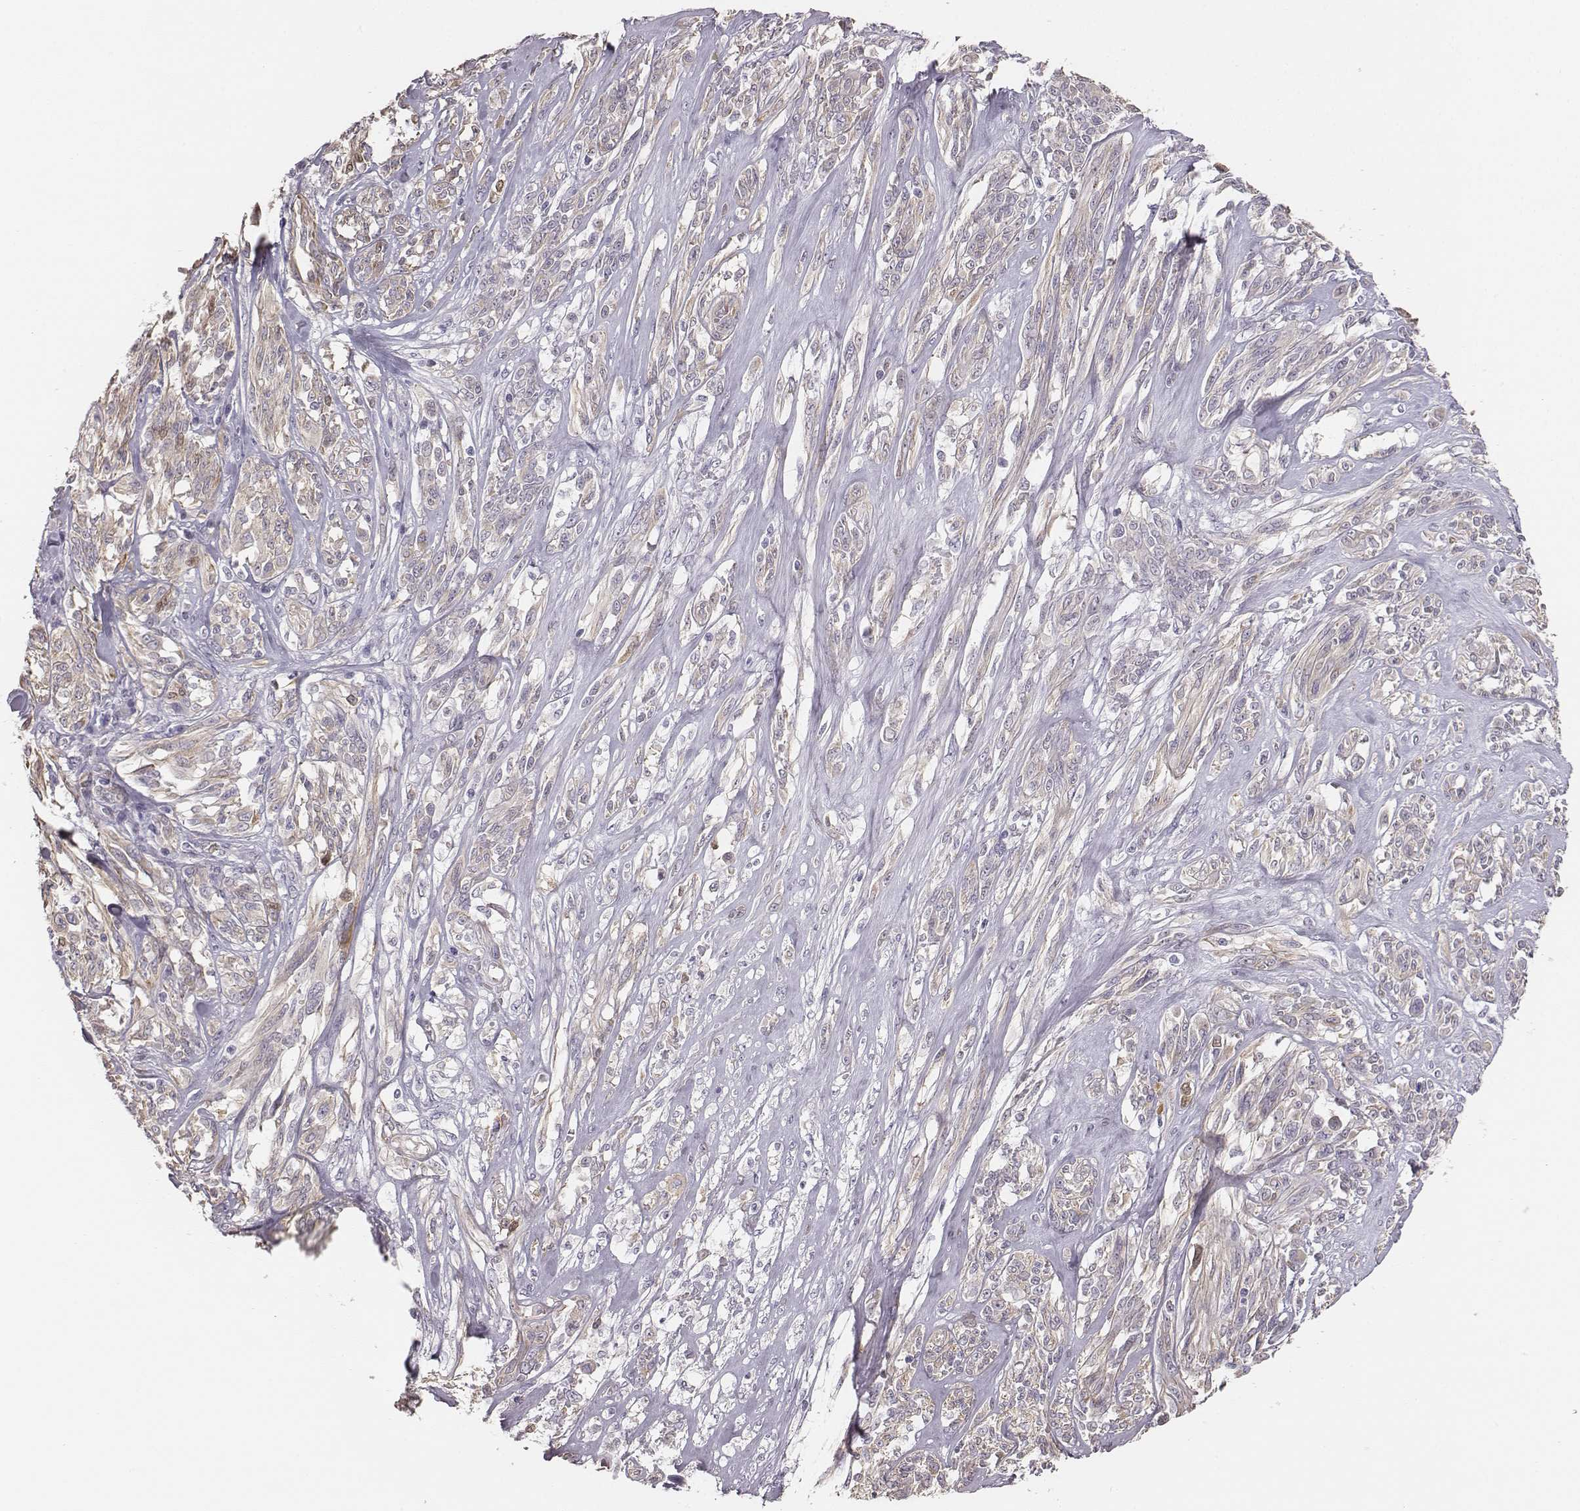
{"staining": {"intensity": "negative", "quantity": "none", "location": "none"}, "tissue": "melanoma", "cell_type": "Tumor cells", "image_type": "cancer", "snomed": [{"axis": "morphology", "description": "Malignant melanoma, NOS"}, {"axis": "topography", "description": "Skin"}], "caption": "Immunohistochemistry (IHC) image of human malignant melanoma stained for a protein (brown), which shows no positivity in tumor cells. (DAB immunohistochemistry, high magnification).", "gene": "PBK", "patient": {"sex": "female", "age": 91}}